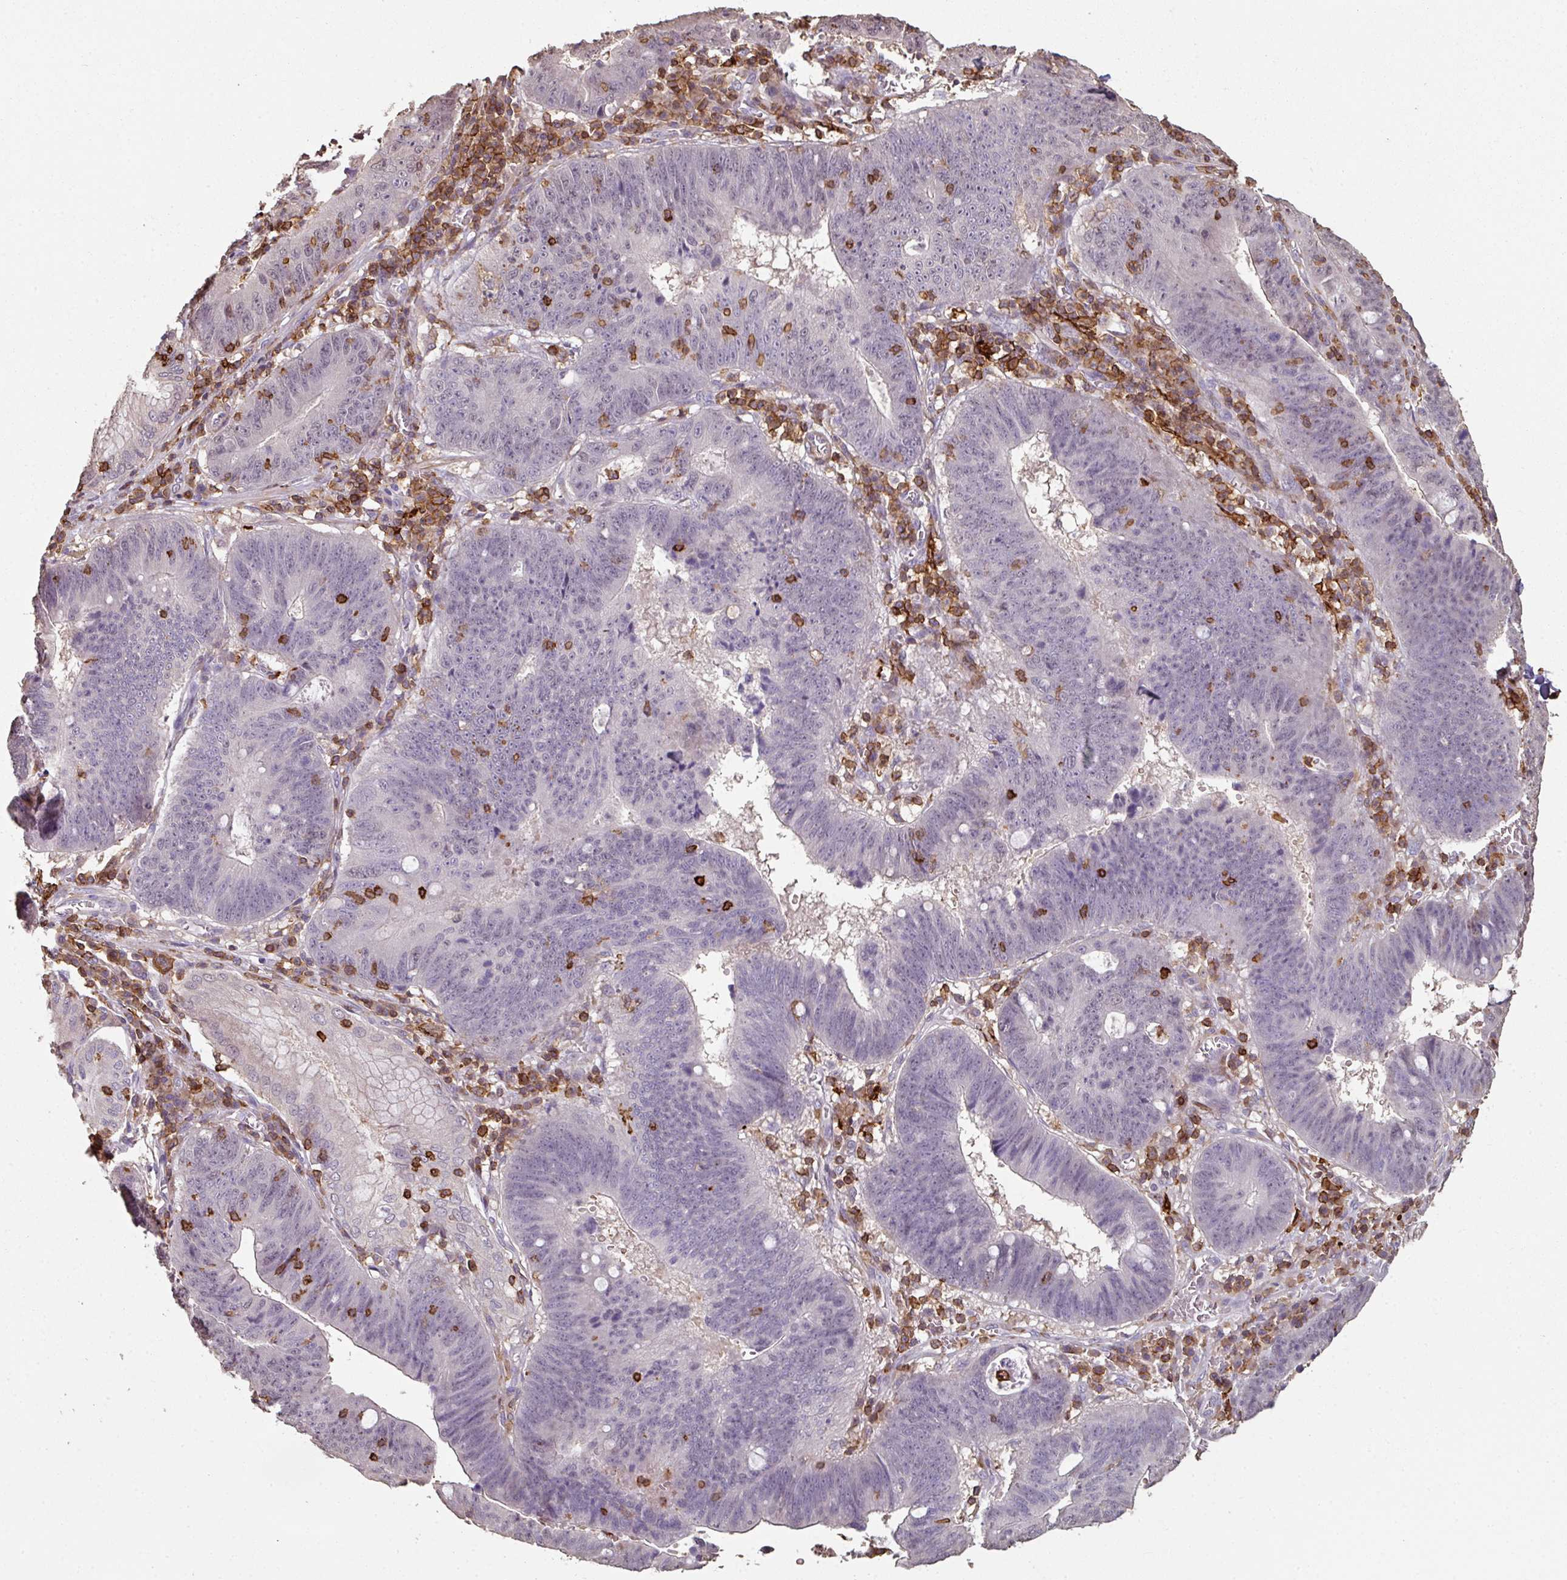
{"staining": {"intensity": "negative", "quantity": "none", "location": "none"}, "tissue": "stomach cancer", "cell_type": "Tumor cells", "image_type": "cancer", "snomed": [{"axis": "morphology", "description": "Adenocarcinoma, NOS"}, {"axis": "topography", "description": "Stomach"}], "caption": "A high-resolution histopathology image shows immunohistochemistry (IHC) staining of stomach adenocarcinoma, which shows no significant expression in tumor cells.", "gene": "OLFML2B", "patient": {"sex": "male", "age": 59}}